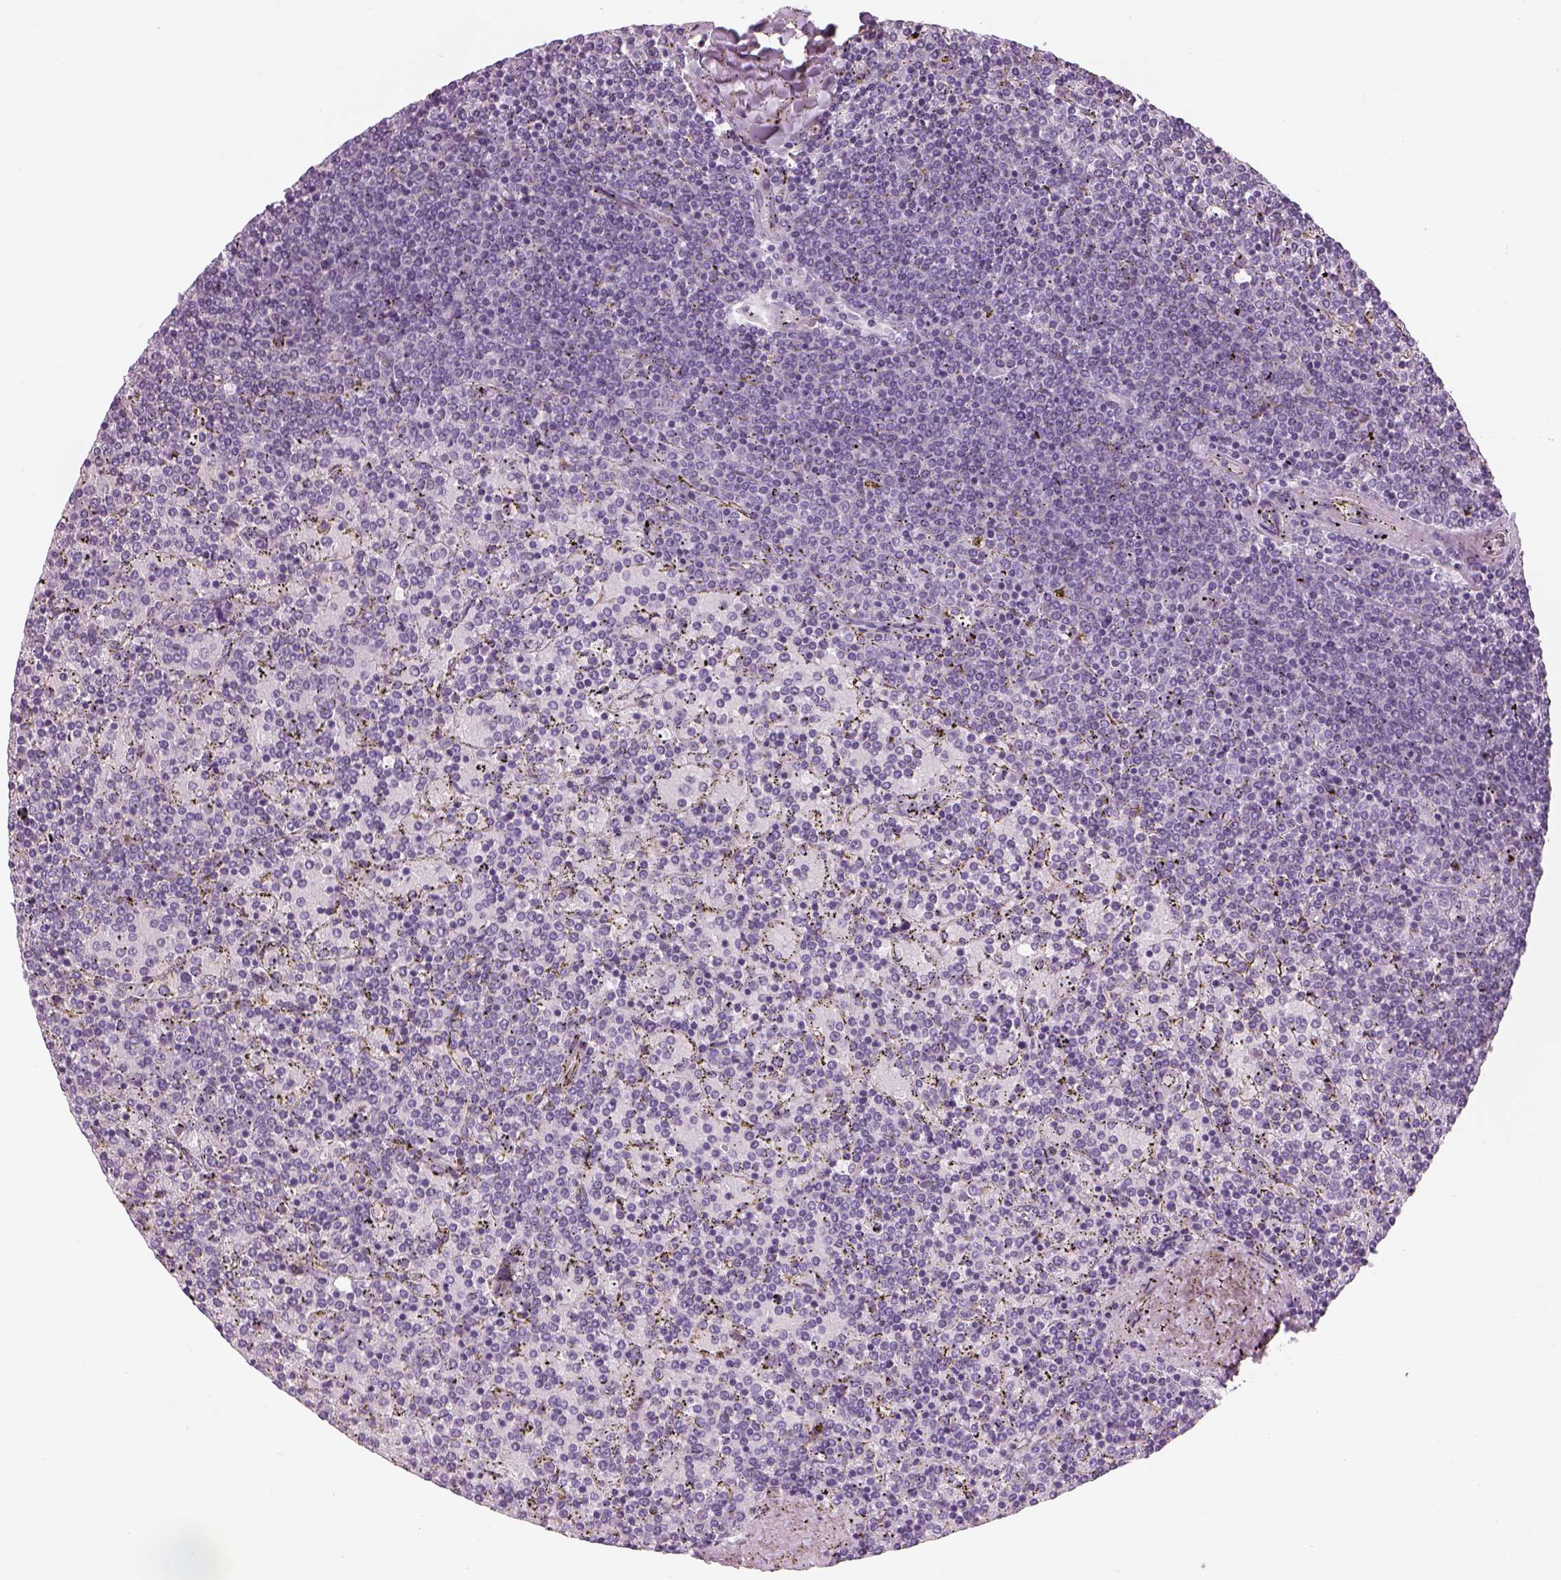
{"staining": {"intensity": "negative", "quantity": "none", "location": "none"}, "tissue": "lymphoma", "cell_type": "Tumor cells", "image_type": "cancer", "snomed": [{"axis": "morphology", "description": "Malignant lymphoma, non-Hodgkin's type, Low grade"}, {"axis": "topography", "description": "Spleen"}], "caption": "Protein analysis of lymphoma exhibits no significant positivity in tumor cells.", "gene": "KCNMB4", "patient": {"sex": "female", "age": 77}}